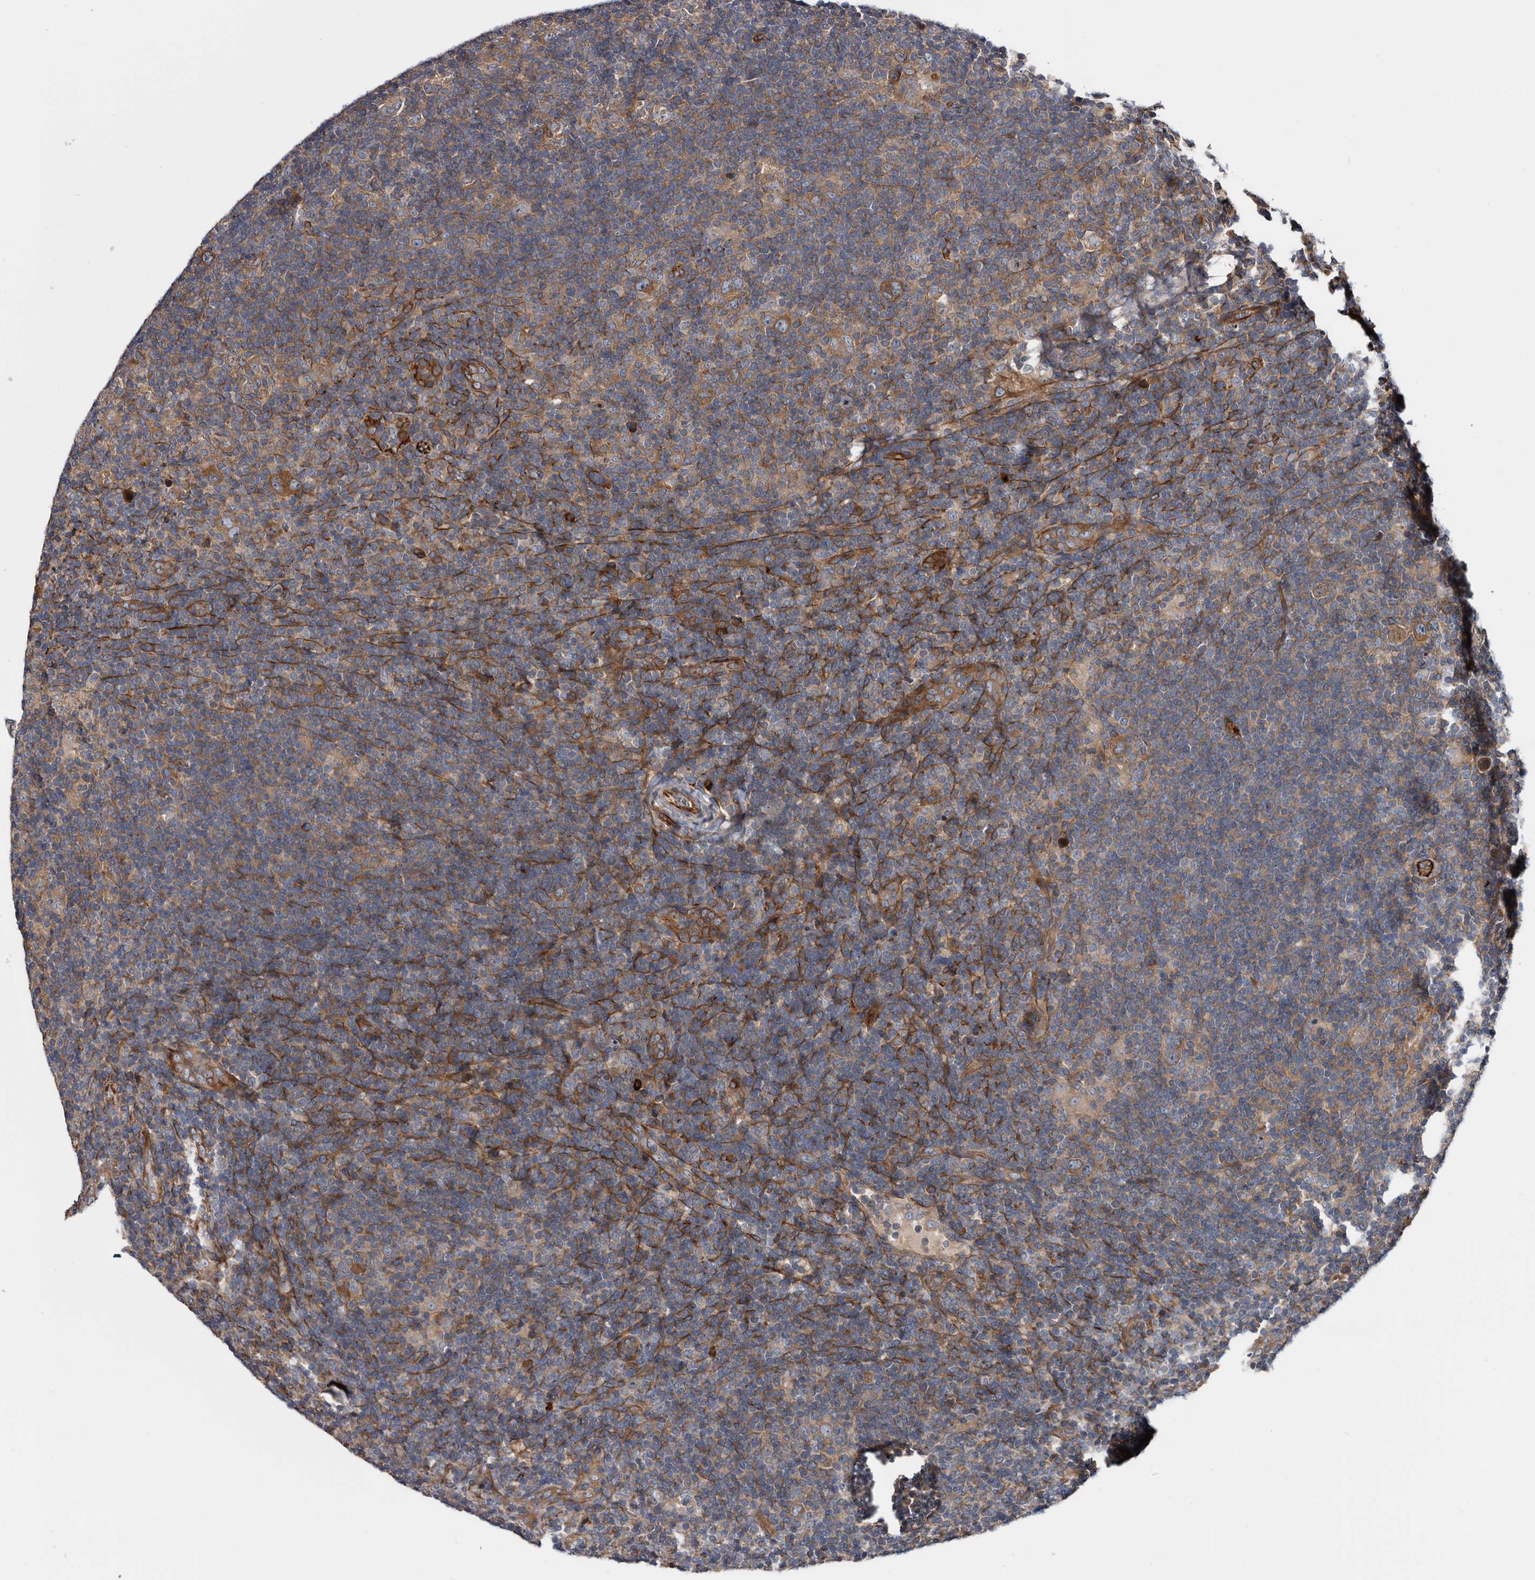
{"staining": {"intensity": "moderate", "quantity": "25%-75%", "location": "cytoplasmic/membranous"}, "tissue": "lymphoma", "cell_type": "Tumor cells", "image_type": "cancer", "snomed": [{"axis": "morphology", "description": "Hodgkin's disease, NOS"}, {"axis": "topography", "description": "Lymph node"}], "caption": "Hodgkin's disease stained with IHC reveals moderate cytoplasmic/membranous expression in about 25%-75% of tumor cells.", "gene": "TSPAN17", "patient": {"sex": "female", "age": 57}}